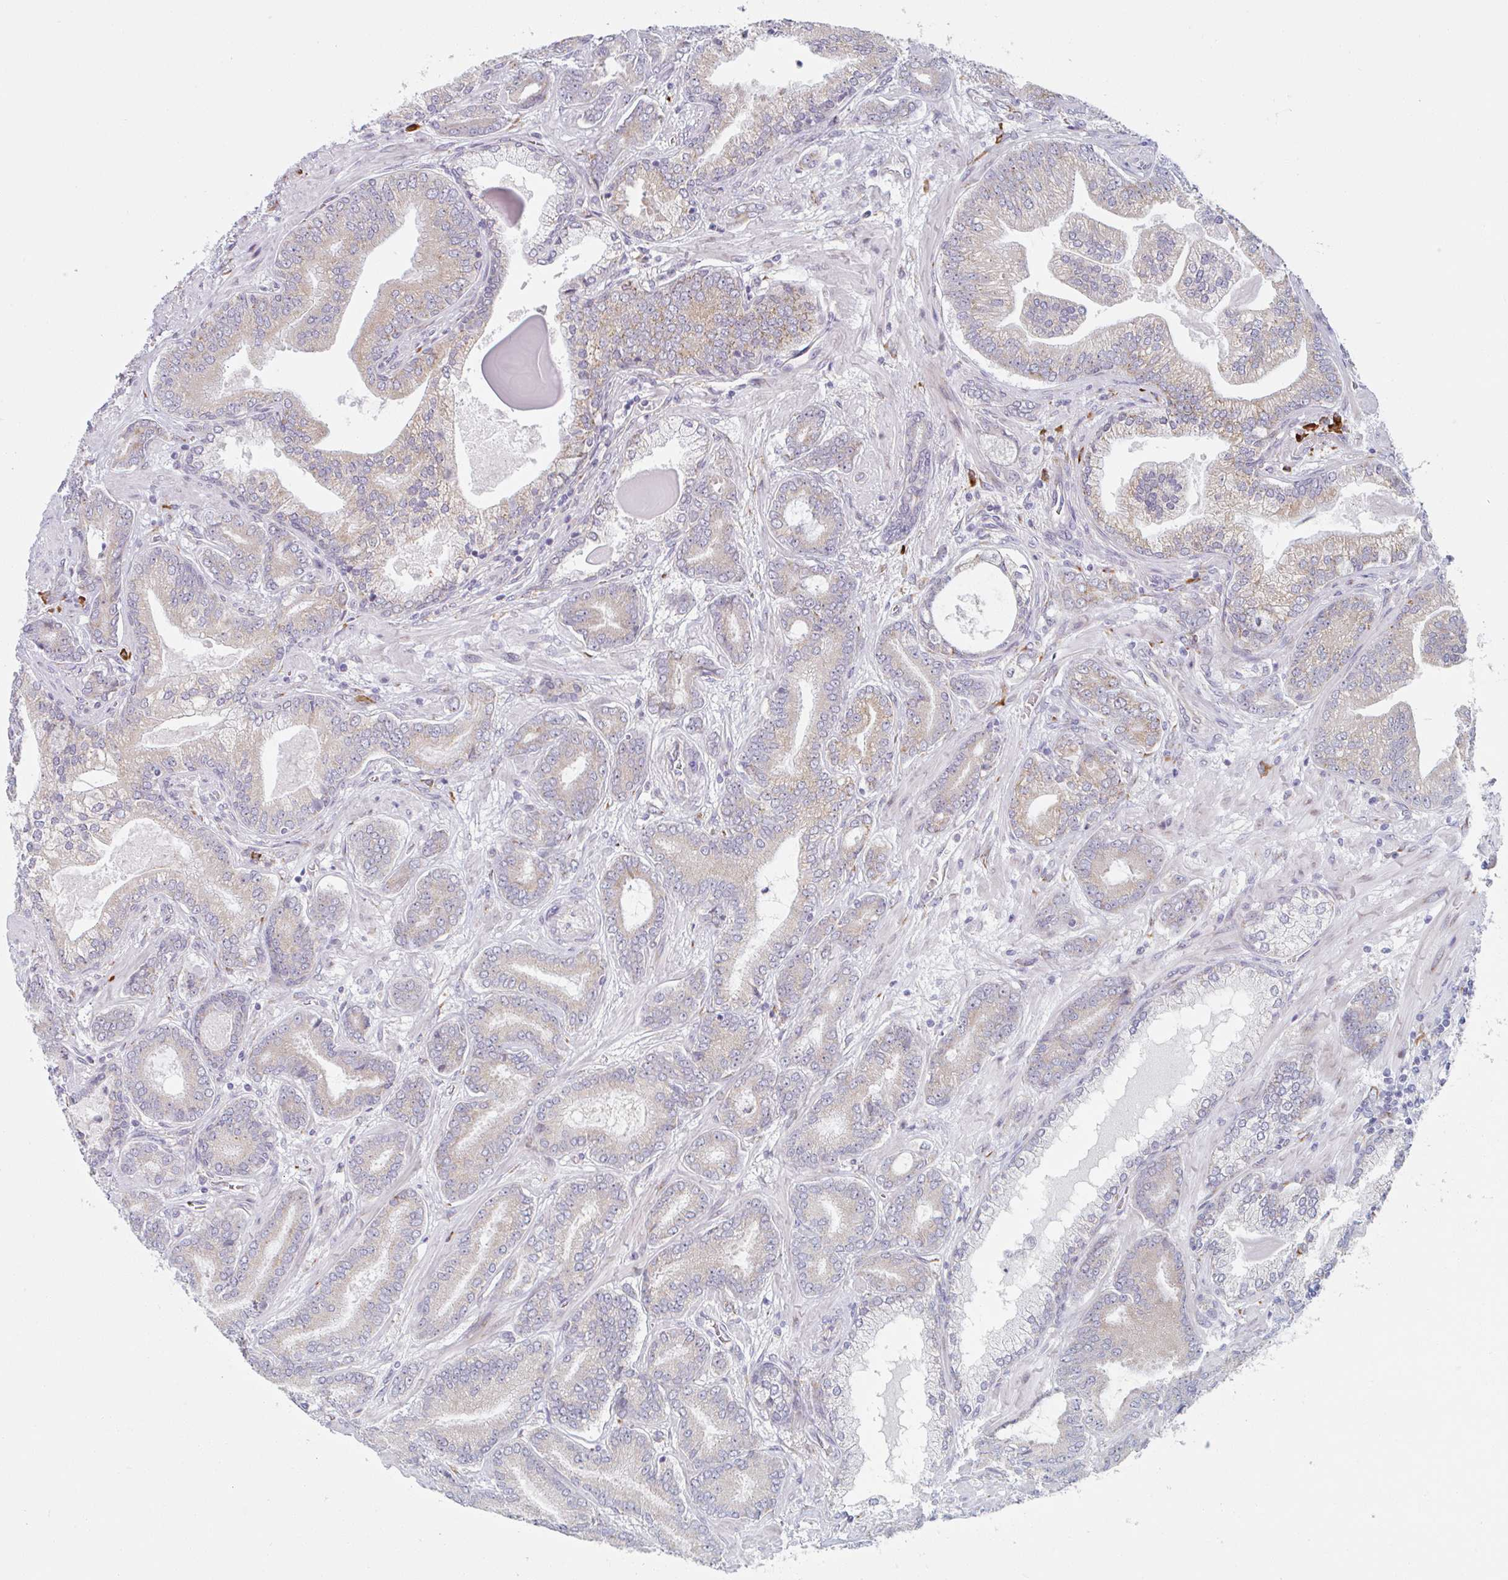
{"staining": {"intensity": "weak", "quantity": "25%-75%", "location": "cytoplasmic/membranous"}, "tissue": "prostate cancer", "cell_type": "Tumor cells", "image_type": "cancer", "snomed": [{"axis": "morphology", "description": "Adenocarcinoma, High grade"}, {"axis": "topography", "description": "Prostate"}], "caption": "A brown stain shows weak cytoplasmic/membranous positivity of a protein in human high-grade adenocarcinoma (prostate) tumor cells.", "gene": "TRAPPC10", "patient": {"sex": "male", "age": 62}}